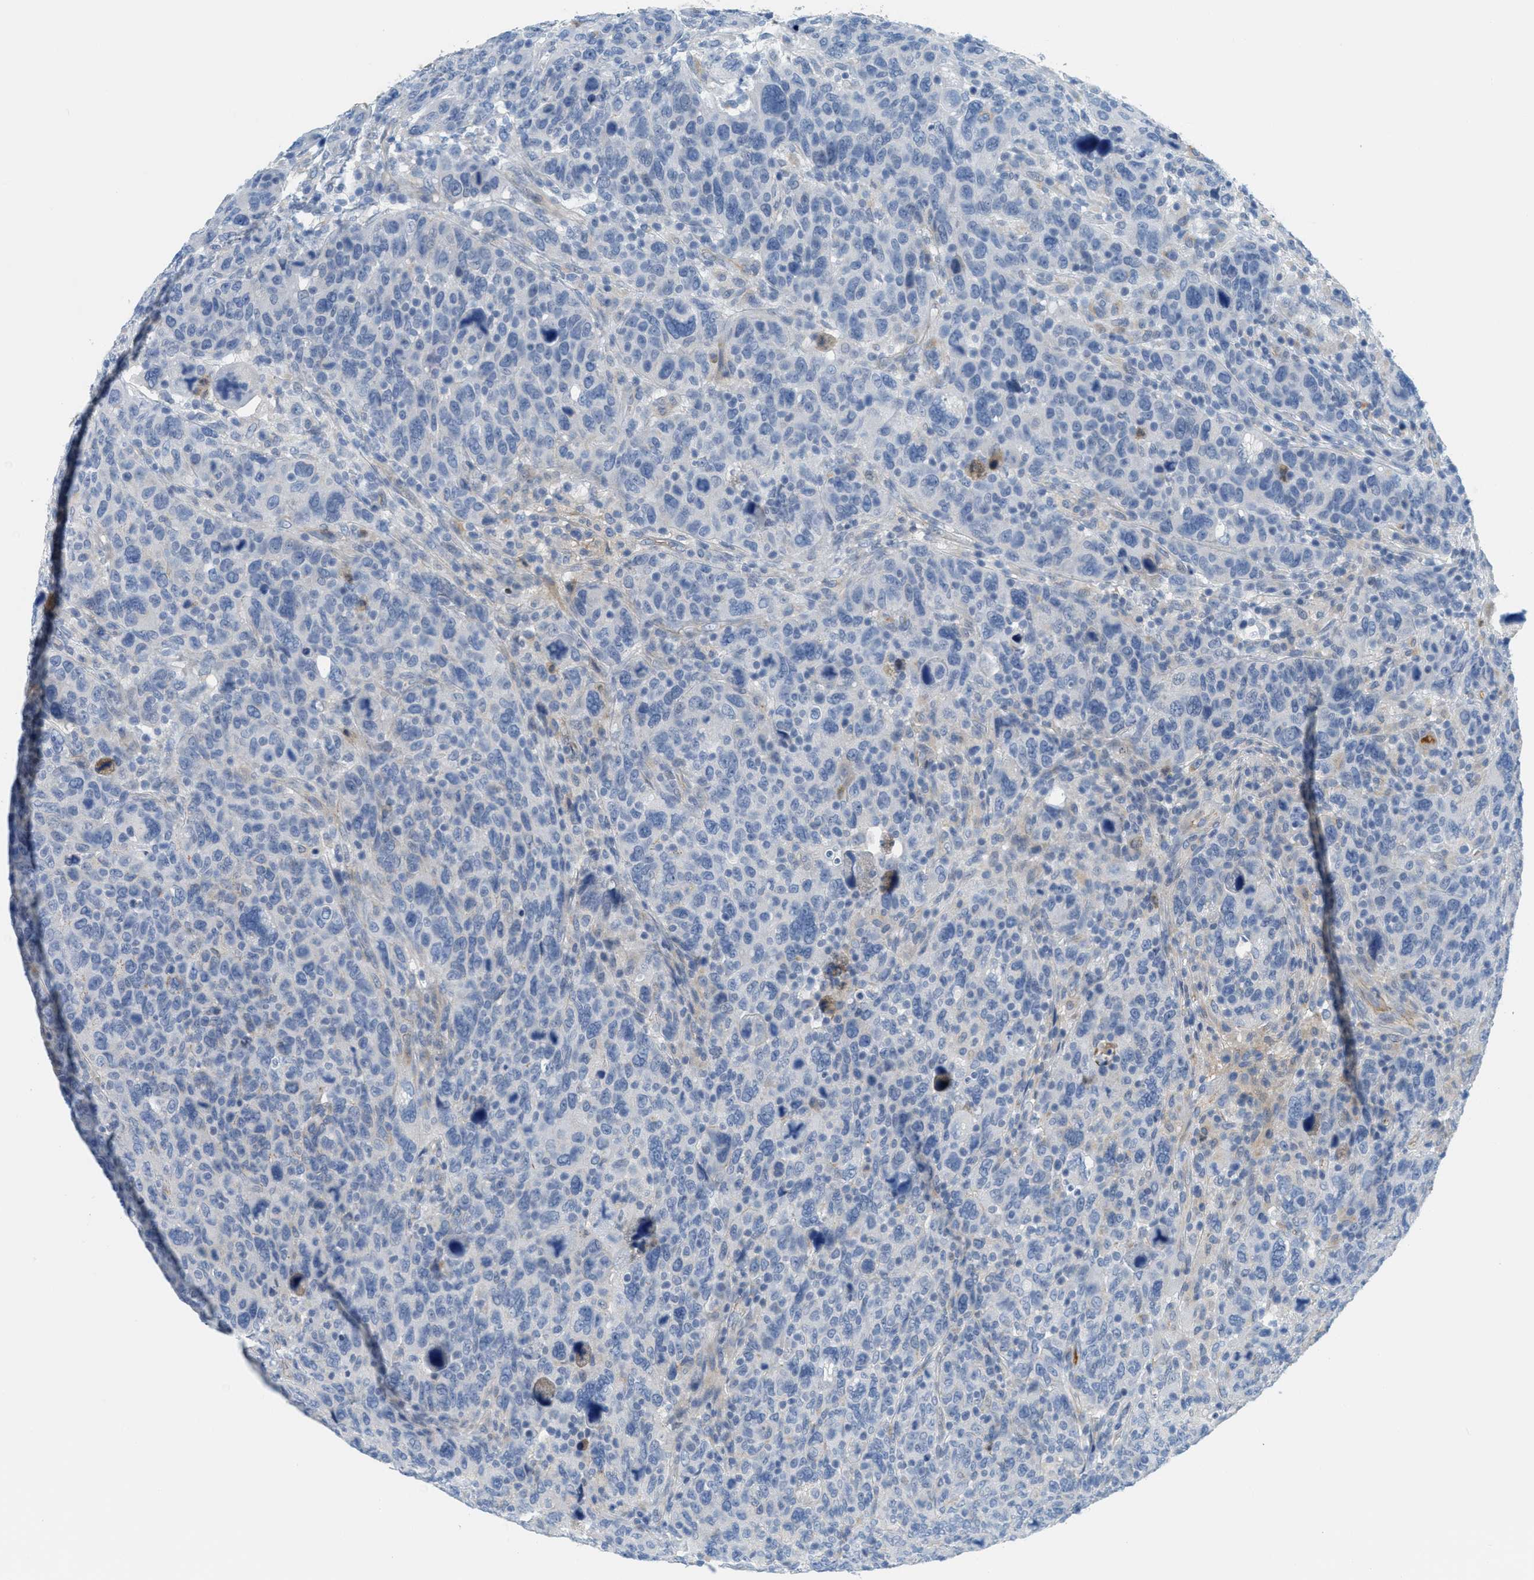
{"staining": {"intensity": "negative", "quantity": "none", "location": "none"}, "tissue": "breast cancer", "cell_type": "Tumor cells", "image_type": "cancer", "snomed": [{"axis": "morphology", "description": "Duct carcinoma"}, {"axis": "topography", "description": "Breast"}], "caption": "Human breast cancer stained for a protein using immunohistochemistry shows no expression in tumor cells.", "gene": "CRB3", "patient": {"sex": "female", "age": 37}}